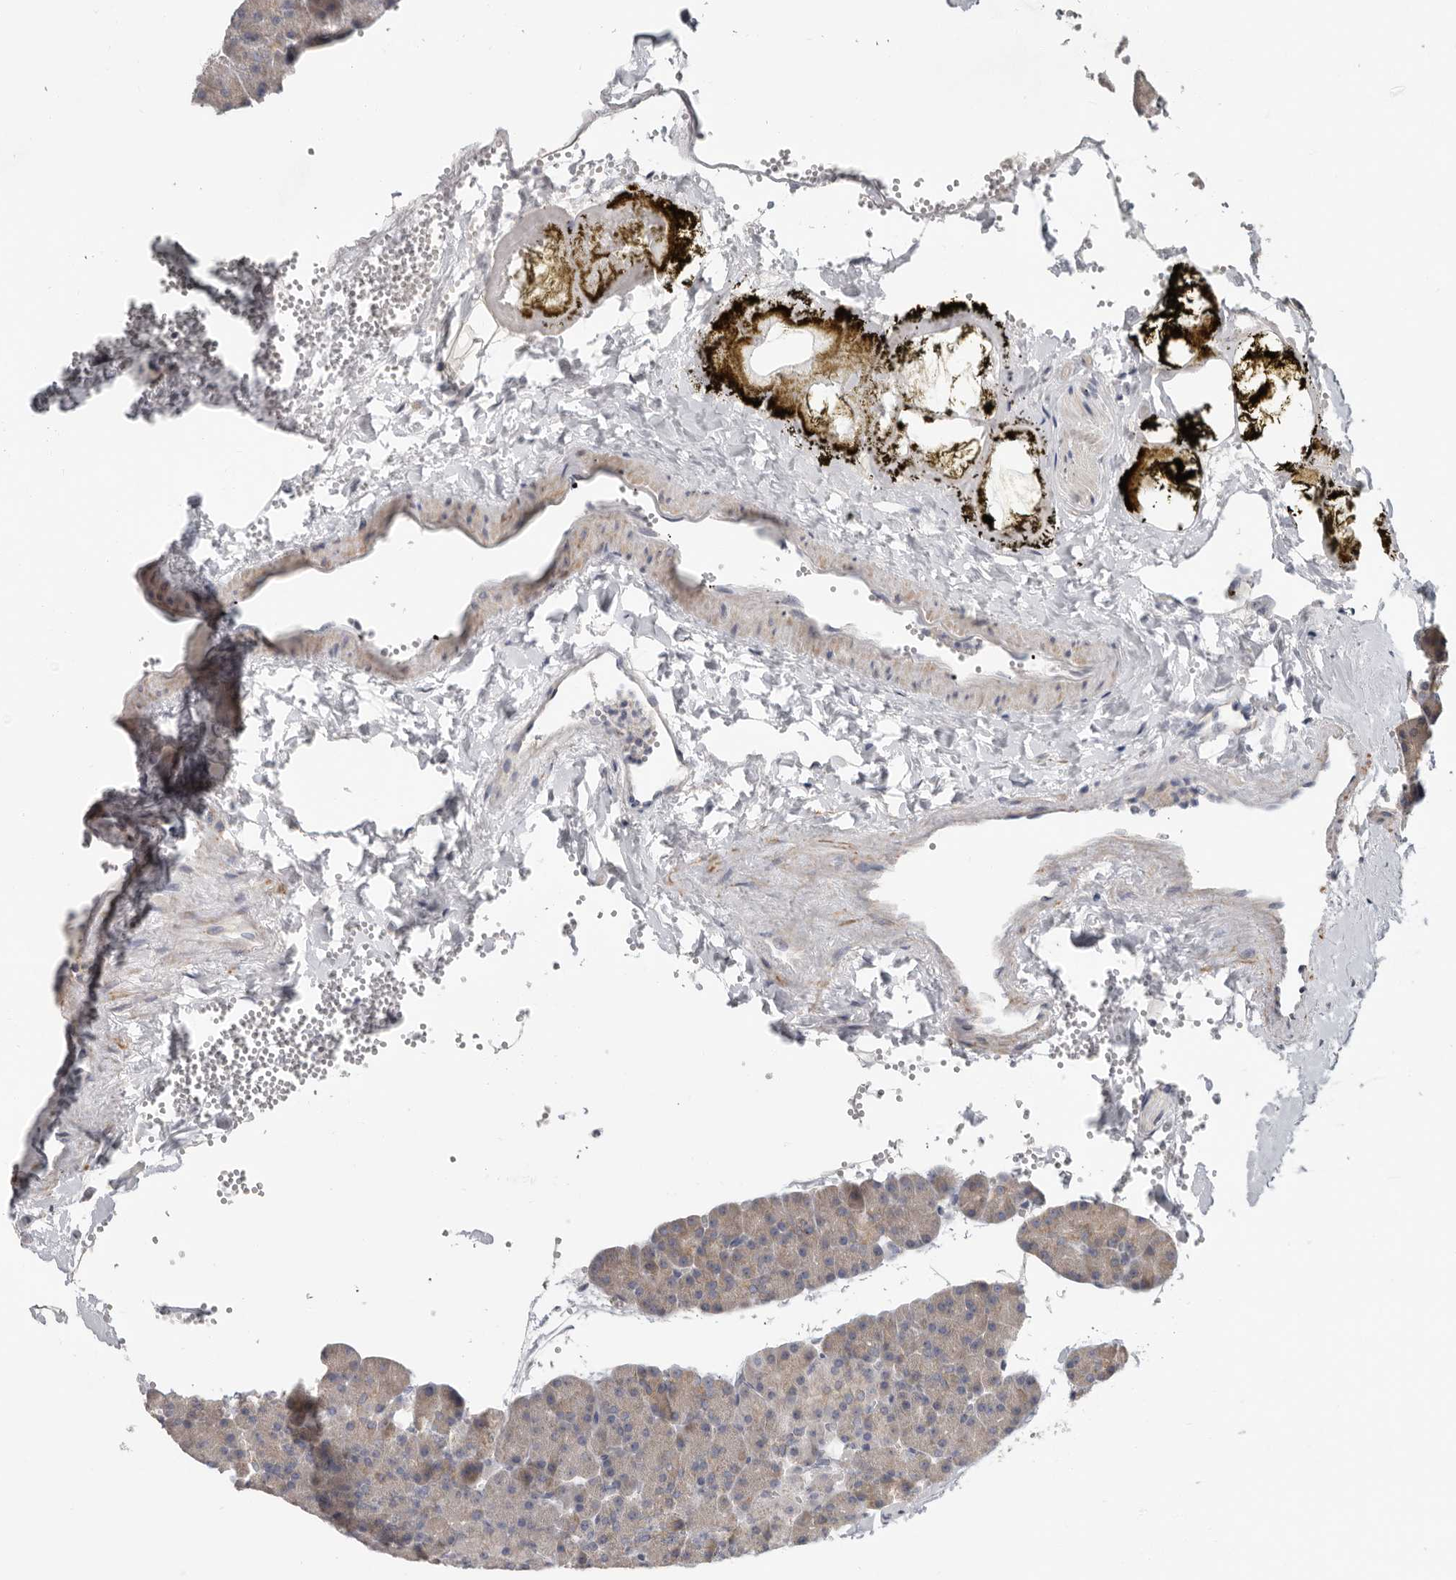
{"staining": {"intensity": "weak", "quantity": "25%-75%", "location": "cytoplasmic/membranous"}, "tissue": "pancreas", "cell_type": "Exocrine glandular cells", "image_type": "normal", "snomed": [{"axis": "morphology", "description": "Normal tissue, NOS"}, {"axis": "morphology", "description": "Carcinoid, malignant, NOS"}, {"axis": "topography", "description": "Pancreas"}], "caption": "Pancreas stained for a protein (brown) reveals weak cytoplasmic/membranous positive staining in about 25%-75% of exocrine glandular cells.", "gene": "UNK", "patient": {"sex": "female", "age": 35}}